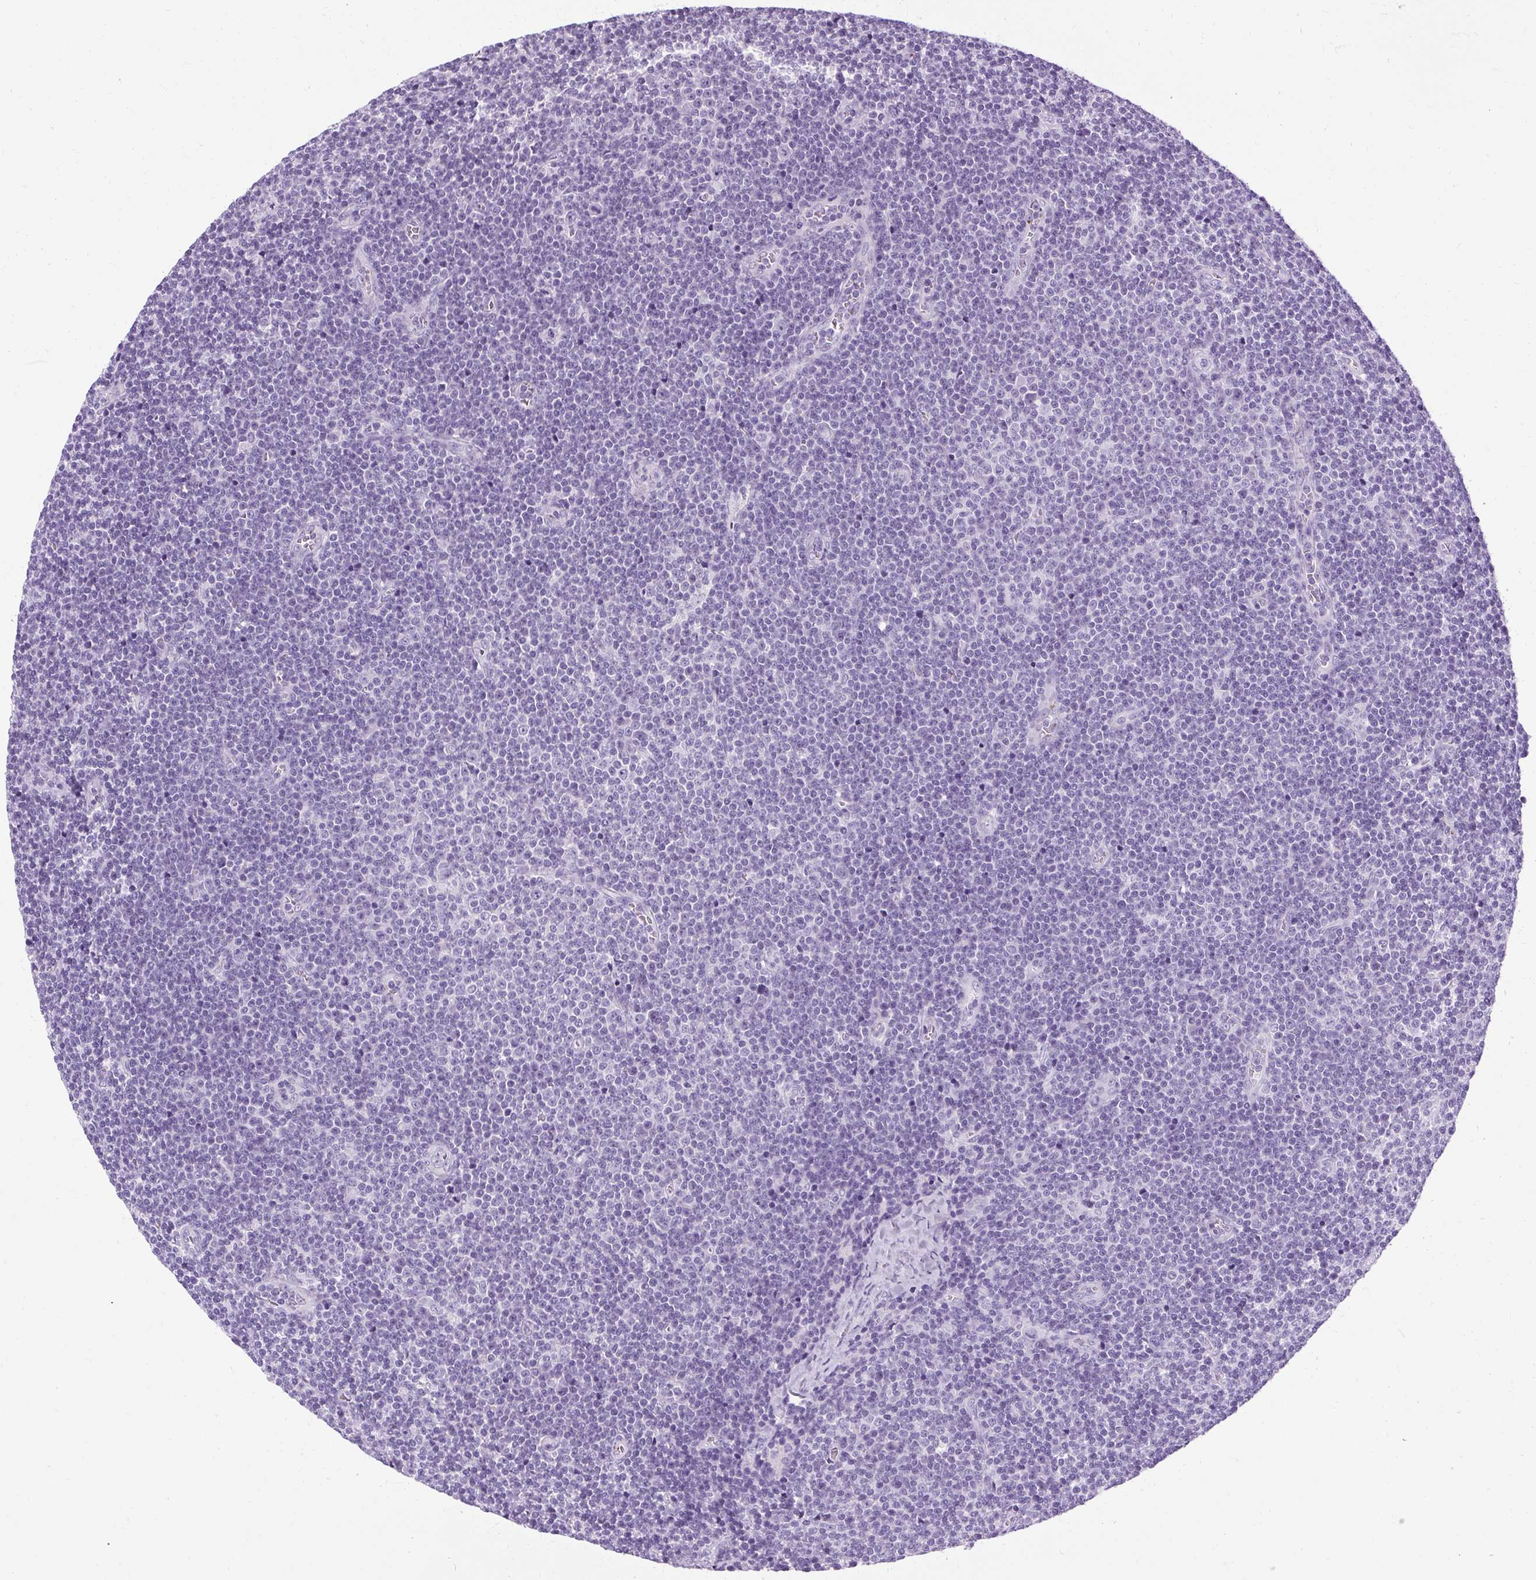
{"staining": {"intensity": "negative", "quantity": "none", "location": "none"}, "tissue": "lymphoma", "cell_type": "Tumor cells", "image_type": "cancer", "snomed": [{"axis": "morphology", "description": "Malignant lymphoma, non-Hodgkin's type, Low grade"}, {"axis": "topography", "description": "Lymph node"}], "caption": "Protein analysis of low-grade malignant lymphoma, non-Hodgkin's type displays no significant positivity in tumor cells.", "gene": "B3GNT4", "patient": {"sex": "male", "age": 48}}